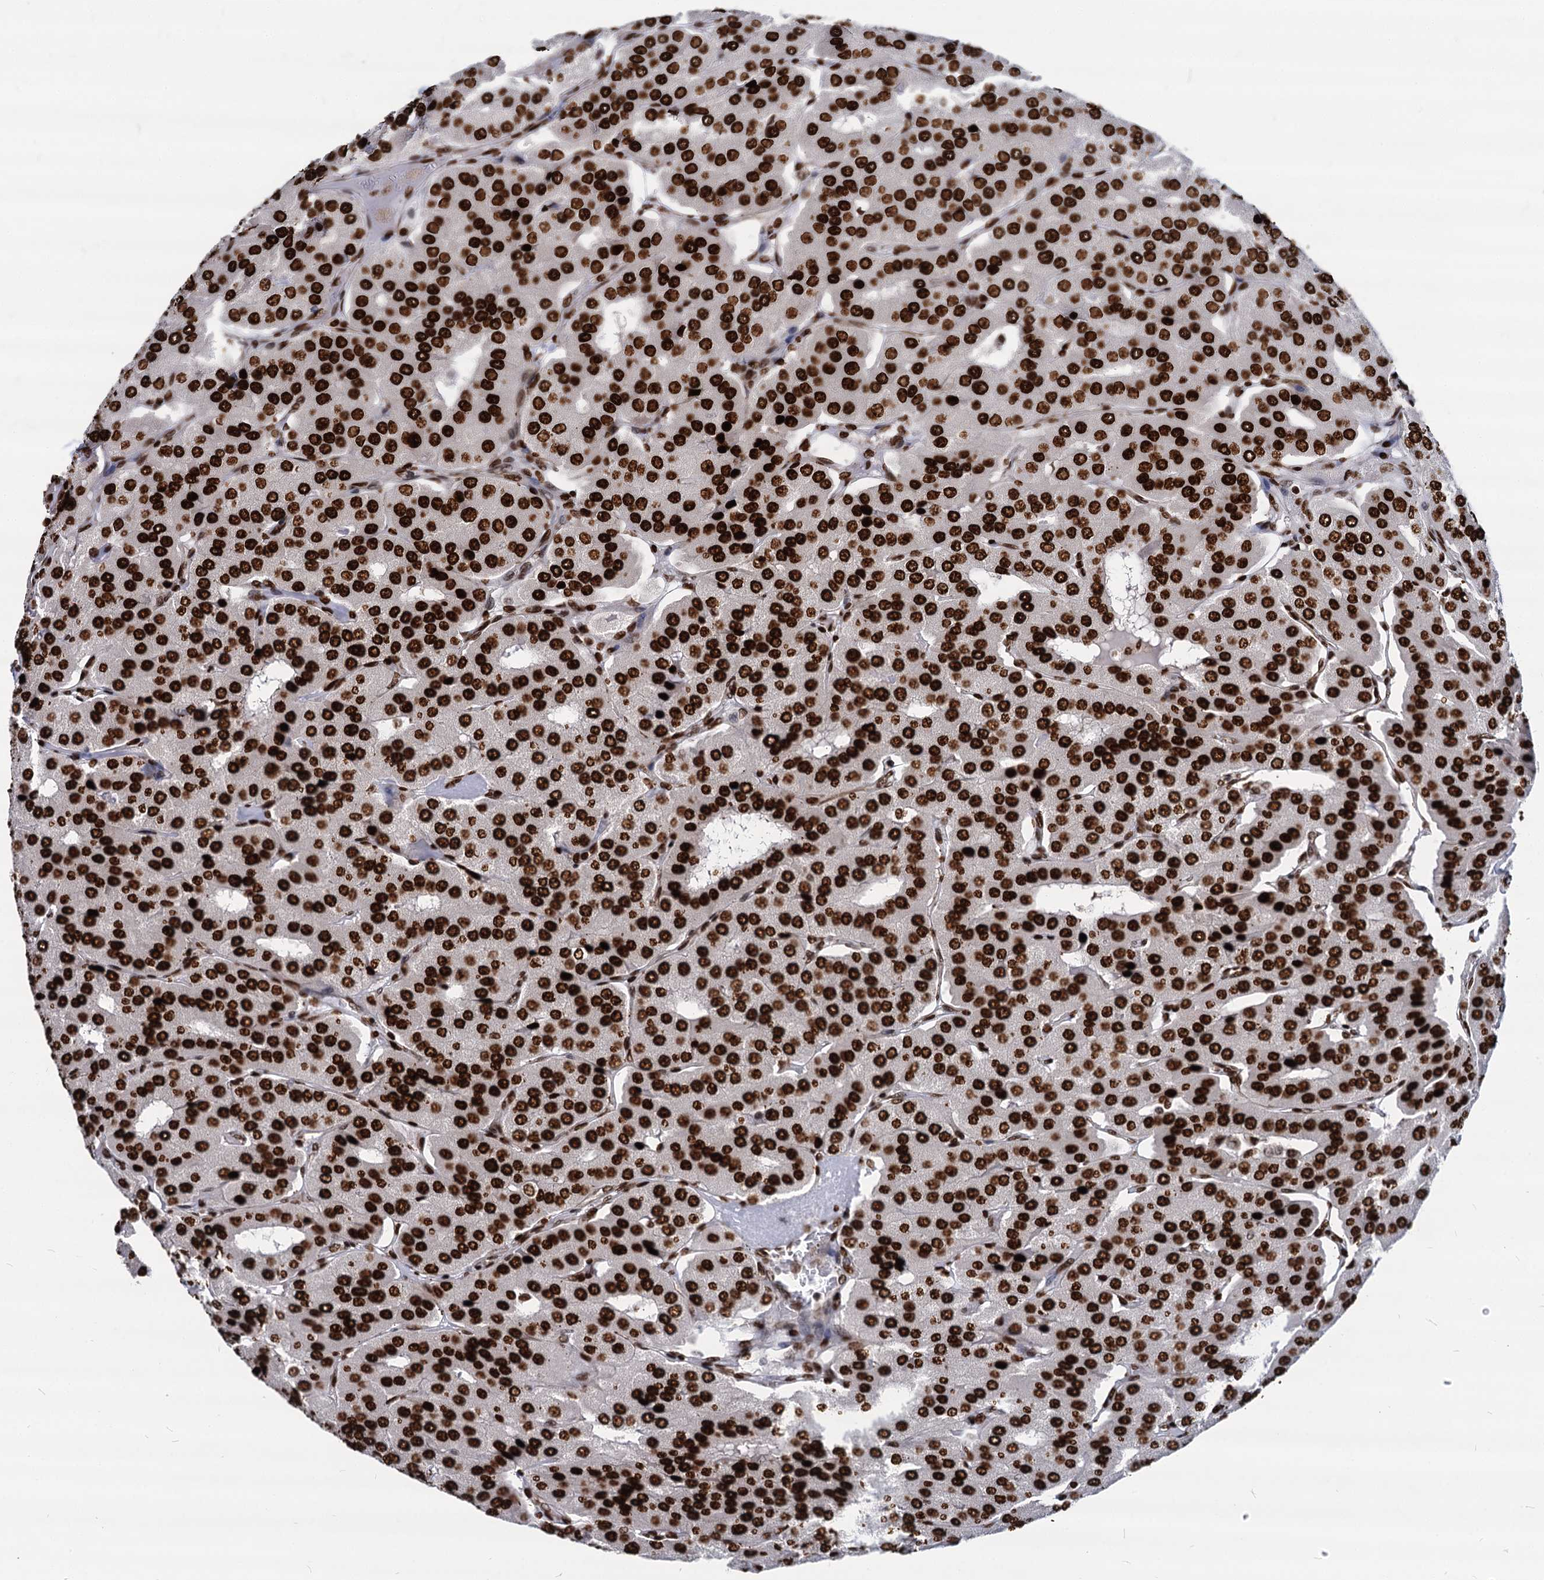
{"staining": {"intensity": "strong", "quantity": ">75%", "location": "nuclear"}, "tissue": "parathyroid gland", "cell_type": "Glandular cells", "image_type": "normal", "snomed": [{"axis": "morphology", "description": "Normal tissue, NOS"}, {"axis": "morphology", "description": "Adenoma, NOS"}, {"axis": "topography", "description": "Parathyroid gland"}], "caption": "Brown immunohistochemical staining in unremarkable human parathyroid gland reveals strong nuclear staining in about >75% of glandular cells. The protein of interest is stained brown, and the nuclei are stained in blue (DAB (3,3'-diaminobenzidine) IHC with brightfield microscopy, high magnification).", "gene": "MECP2", "patient": {"sex": "female", "age": 86}}